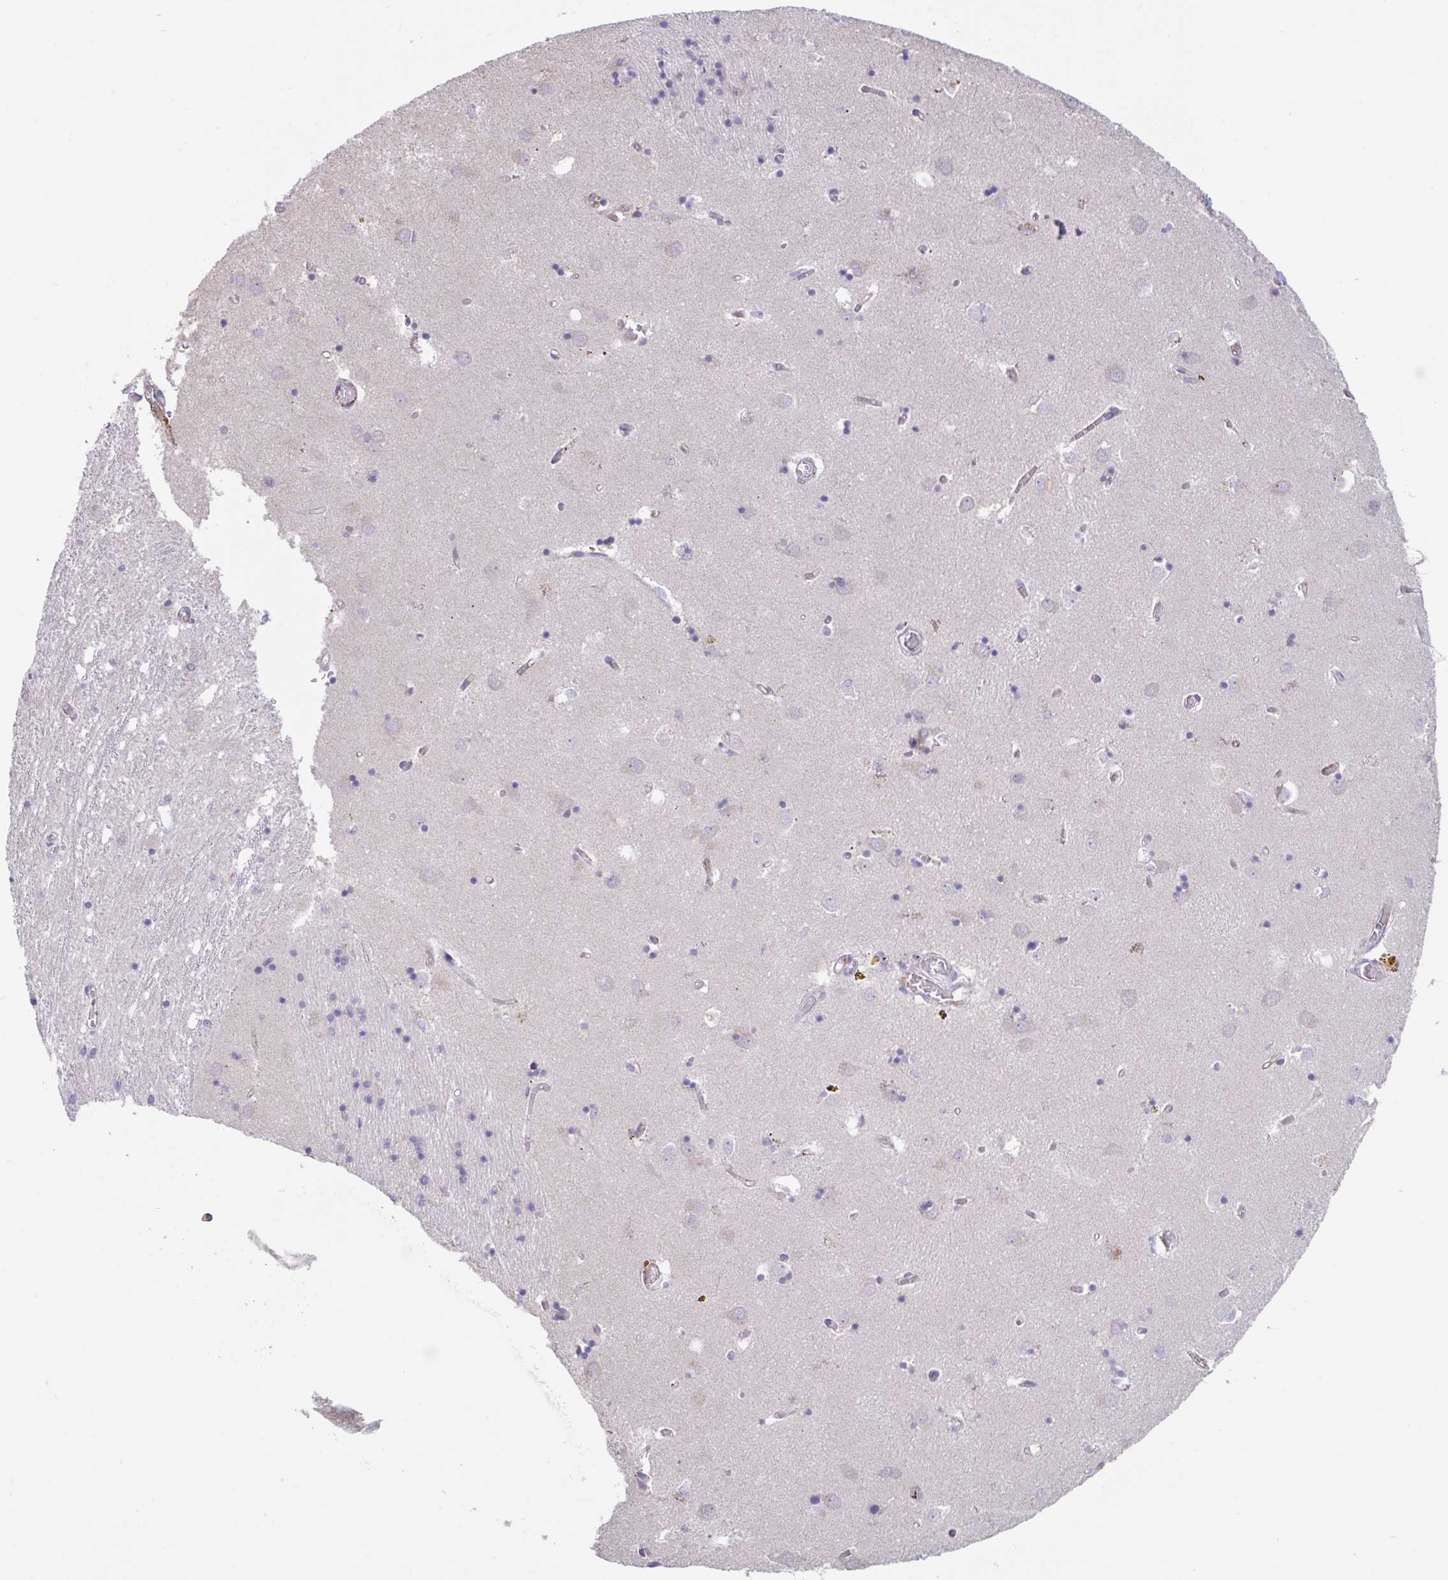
{"staining": {"intensity": "negative", "quantity": "none", "location": "none"}, "tissue": "caudate", "cell_type": "Glial cells", "image_type": "normal", "snomed": [{"axis": "morphology", "description": "Normal tissue, NOS"}, {"axis": "topography", "description": "Lateral ventricle wall"}], "caption": "There is no significant expression in glial cells of caudate. The staining was performed using DAB (3,3'-diaminobenzidine) to visualize the protein expression in brown, while the nuclei were stained in blue with hematoxylin (Magnification: 20x).", "gene": "IL37", "patient": {"sex": "male", "age": 70}}